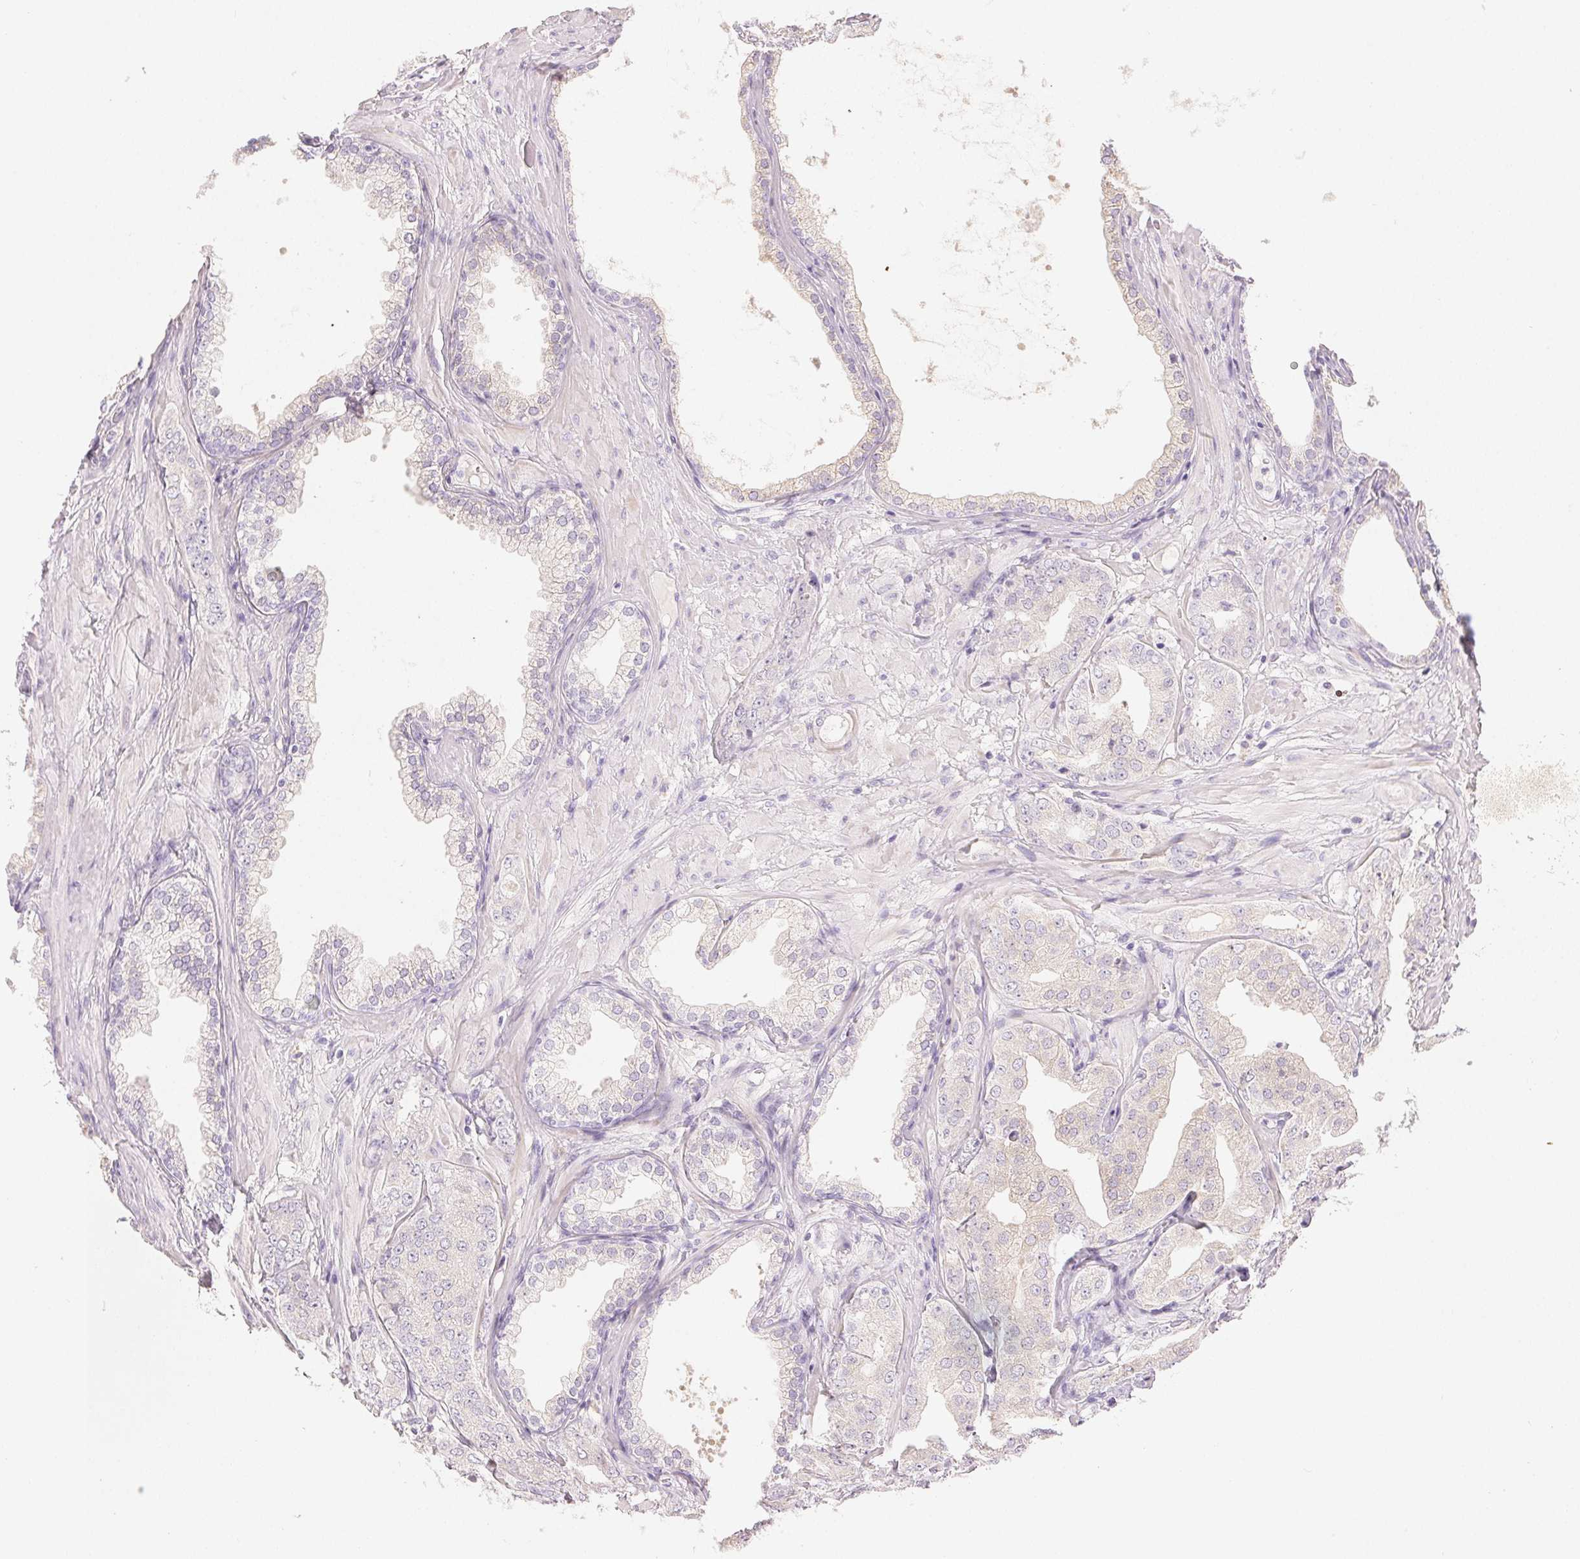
{"staining": {"intensity": "weak", "quantity": "25%-75%", "location": "cytoplasmic/membranous"}, "tissue": "prostate cancer", "cell_type": "Tumor cells", "image_type": "cancer", "snomed": [{"axis": "morphology", "description": "Adenocarcinoma, Low grade"}, {"axis": "topography", "description": "Prostate"}], "caption": "Immunohistochemical staining of human prostate cancer displays weak cytoplasmic/membranous protein positivity in approximately 25%-75% of tumor cells. (Brightfield microscopy of DAB IHC at high magnification).", "gene": "MIOX", "patient": {"sex": "male", "age": 60}}